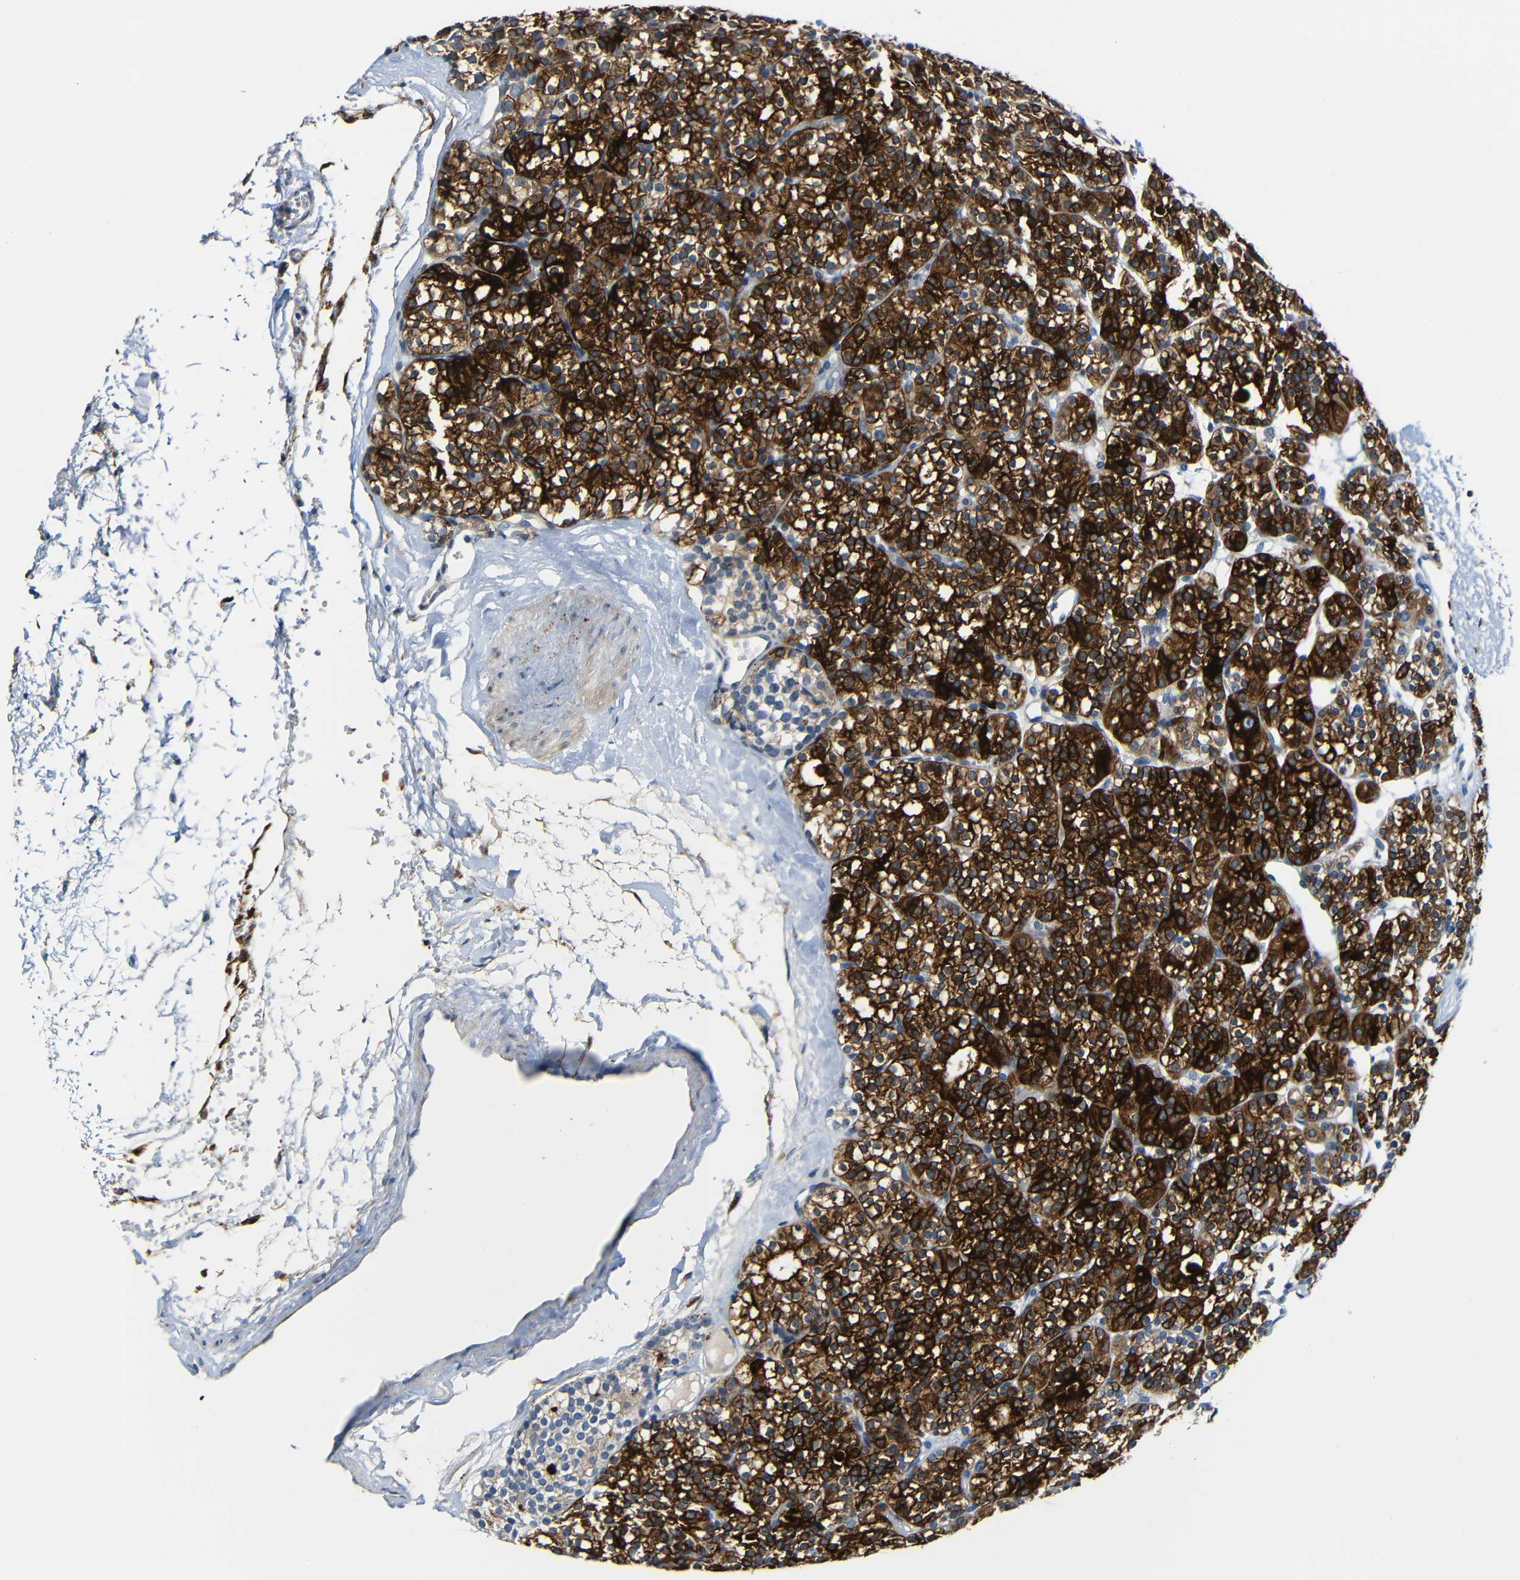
{"staining": {"intensity": "strong", "quantity": ">75%", "location": "cytoplasmic/membranous"}, "tissue": "parathyroid gland", "cell_type": "Glandular cells", "image_type": "normal", "snomed": [{"axis": "morphology", "description": "Normal tissue, NOS"}, {"axis": "topography", "description": "Parathyroid gland"}], "caption": "Parathyroid gland stained with immunohistochemistry displays strong cytoplasmic/membranous staining in about >75% of glandular cells.", "gene": "DCLK1", "patient": {"sex": "female", "age": 64}}